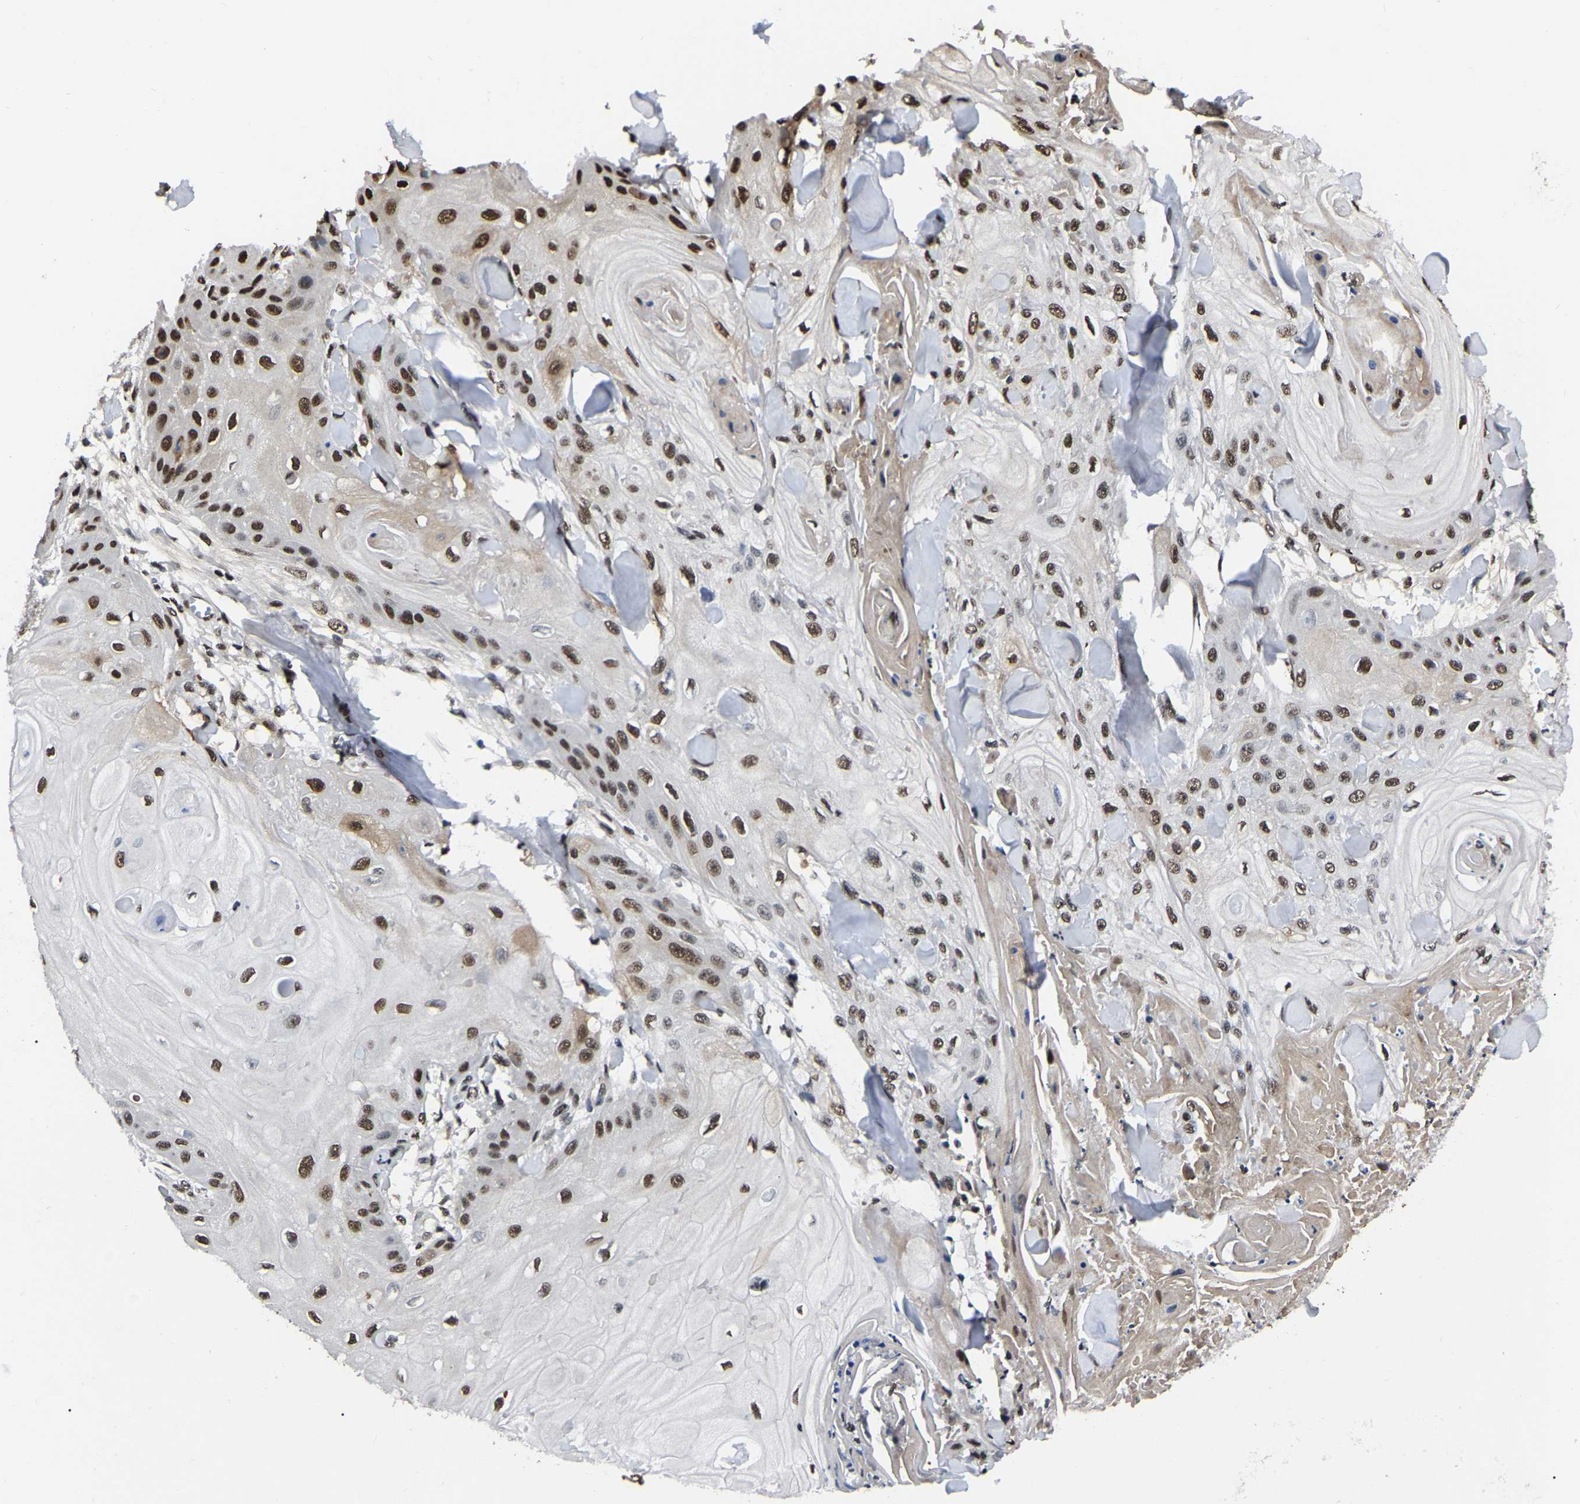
{"staining": {"intensity": "strong", "quantity": ">75%", "location": "nuclear"}, "tissue": "skin cancer", "cell_type": "Tumor cells", "image_type": "cancer", "snomed": [{"axis": "morphology", "description": "Squamous cell carcinoma, NOS"}, {"axis": "topography", "description": "Skin"}], "caption": "Brown immunohistochemical staining in skin cancer demonstrates strong nuclear positivity in approximately >75% of tumor cells.", "gene": "TRIM35", "patient": {"sex": "male", "age": 74}}